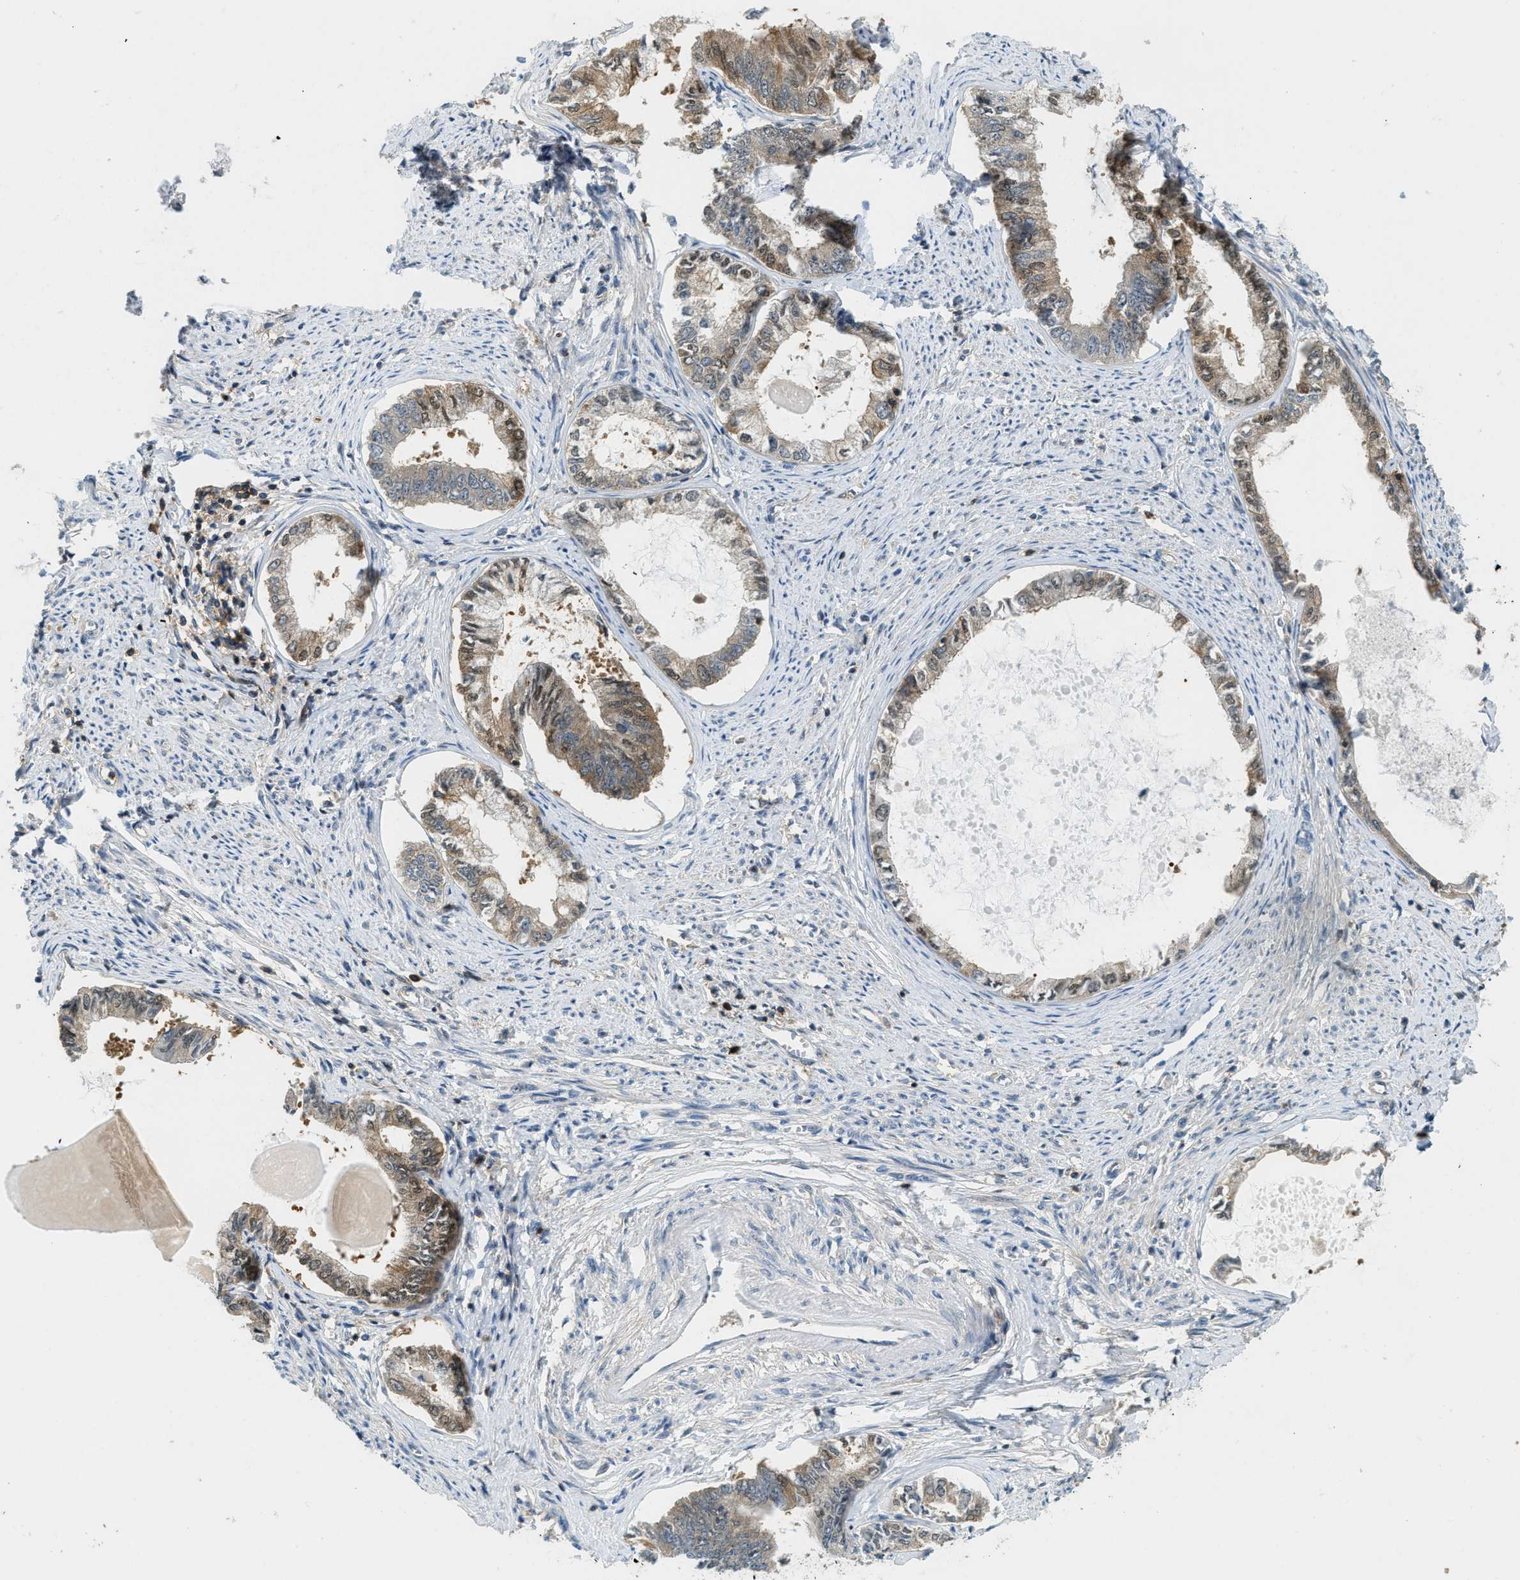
{"staining": {"intensity": "moderate", "quantity": ">75%", "location": "cytoplasmic/membranous,nuclear"}, "tissue": "endometrial cancer", "cell_type": "Tumor cells", "image_type": "cancer", "snomed": [{"axis": "morphology", "description": "Adenocarcinoma, NOS"}, {"axis": "topography", "description": "Endometrium"}], "caption": "Brown immunohistochemical staining in endometrial adenocarcinoma displays moderate cytoplasmic/membranous and nuclear positivity in approximately >75% of tumor cells.", "gene": "GMPPB", "patient": {"sex": "female", "age": 86}}